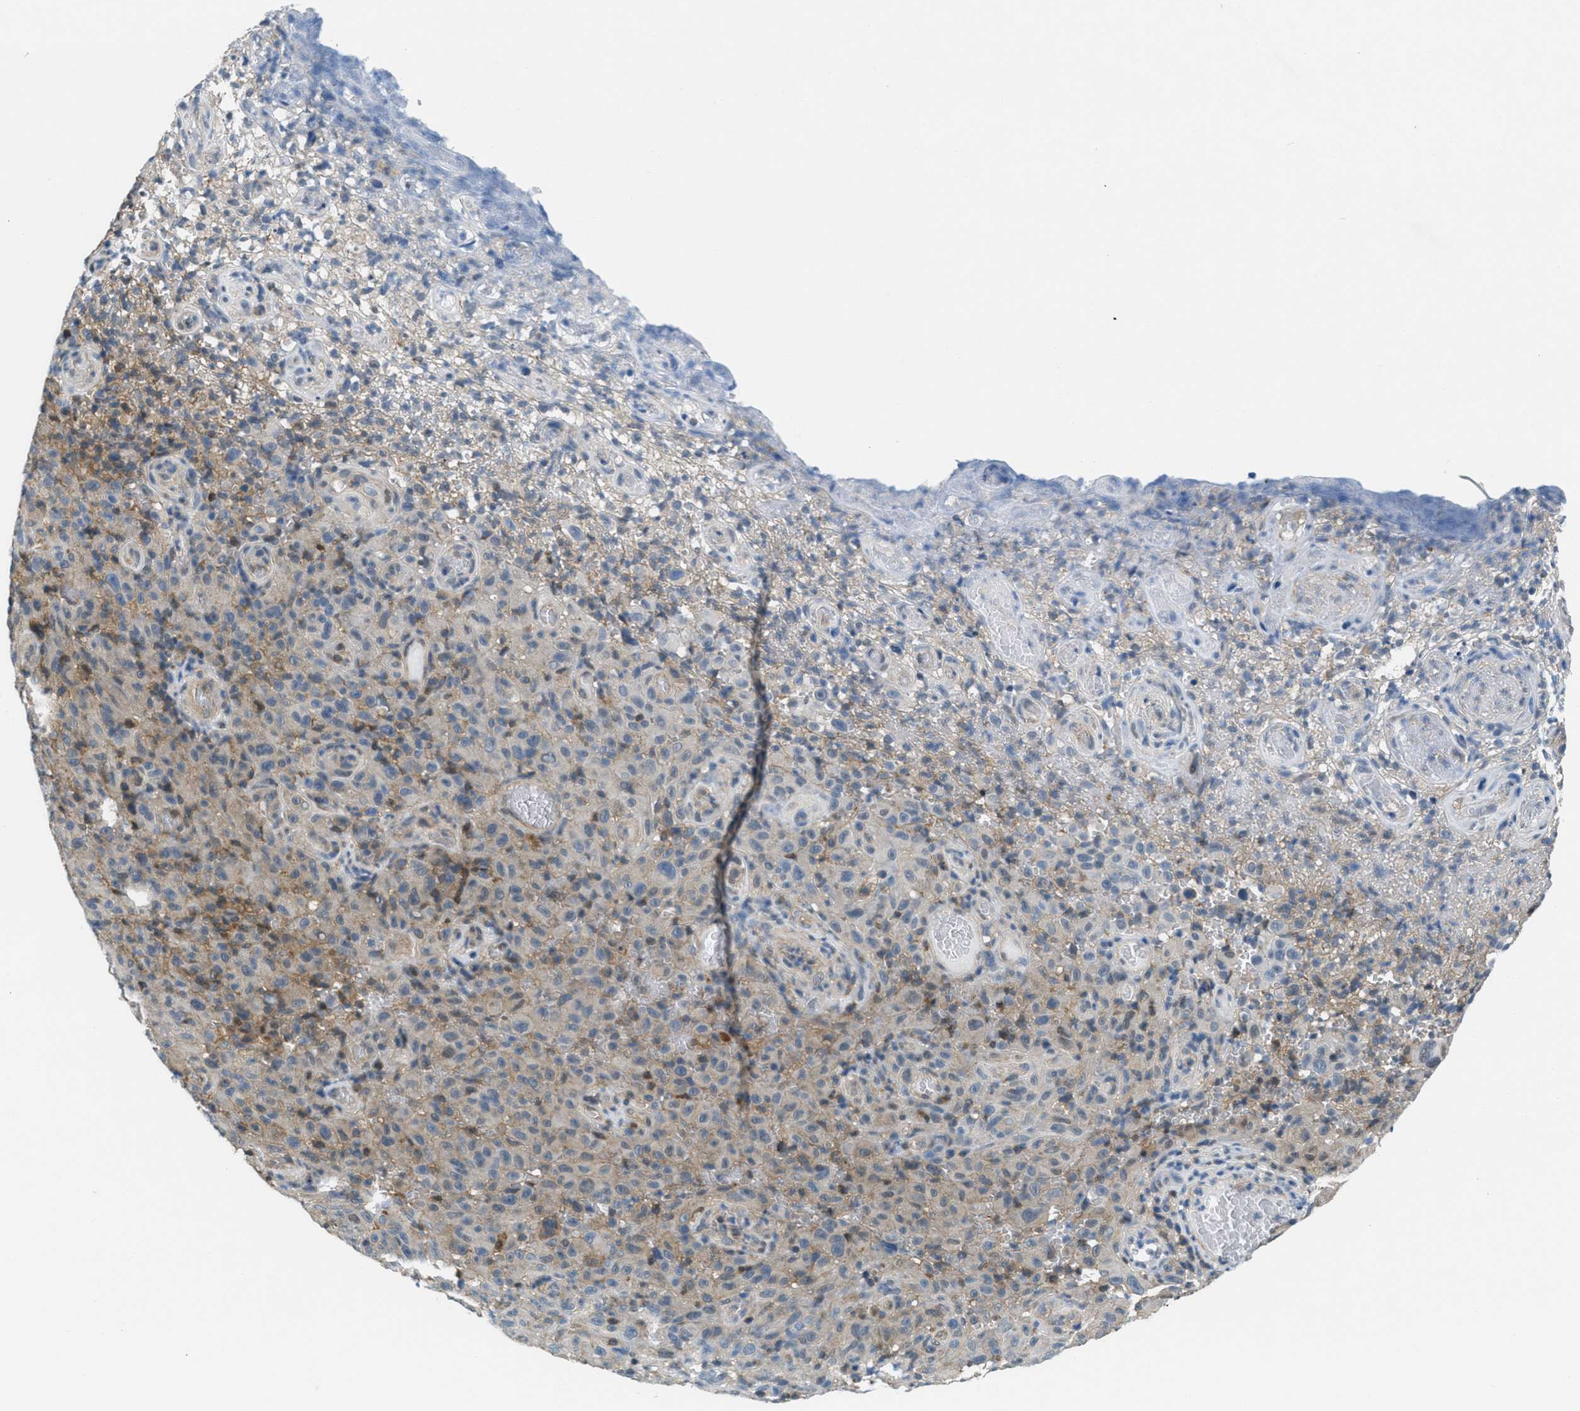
{"staining": {"intensity": "weak", "quantity": "25%-75%", "location": "cytoplasmic/membranous"}, "tissue": "melanoma", "cell_type": "Tumor cells", "image_type": "cancer", "snomed": [{"axis": "morphology", "description": "Malignant melanoma, NOS"}, {"axis": "topography", "description": "Skin"}], "caption": "This image shows IHC staining of malignant melanoma, with low weak cytoplasmic/membranous expression in about 25%-75% of tumor cells.", "gene": "PIP5K1C", "patient": {"sex": "female", "age": 82}}